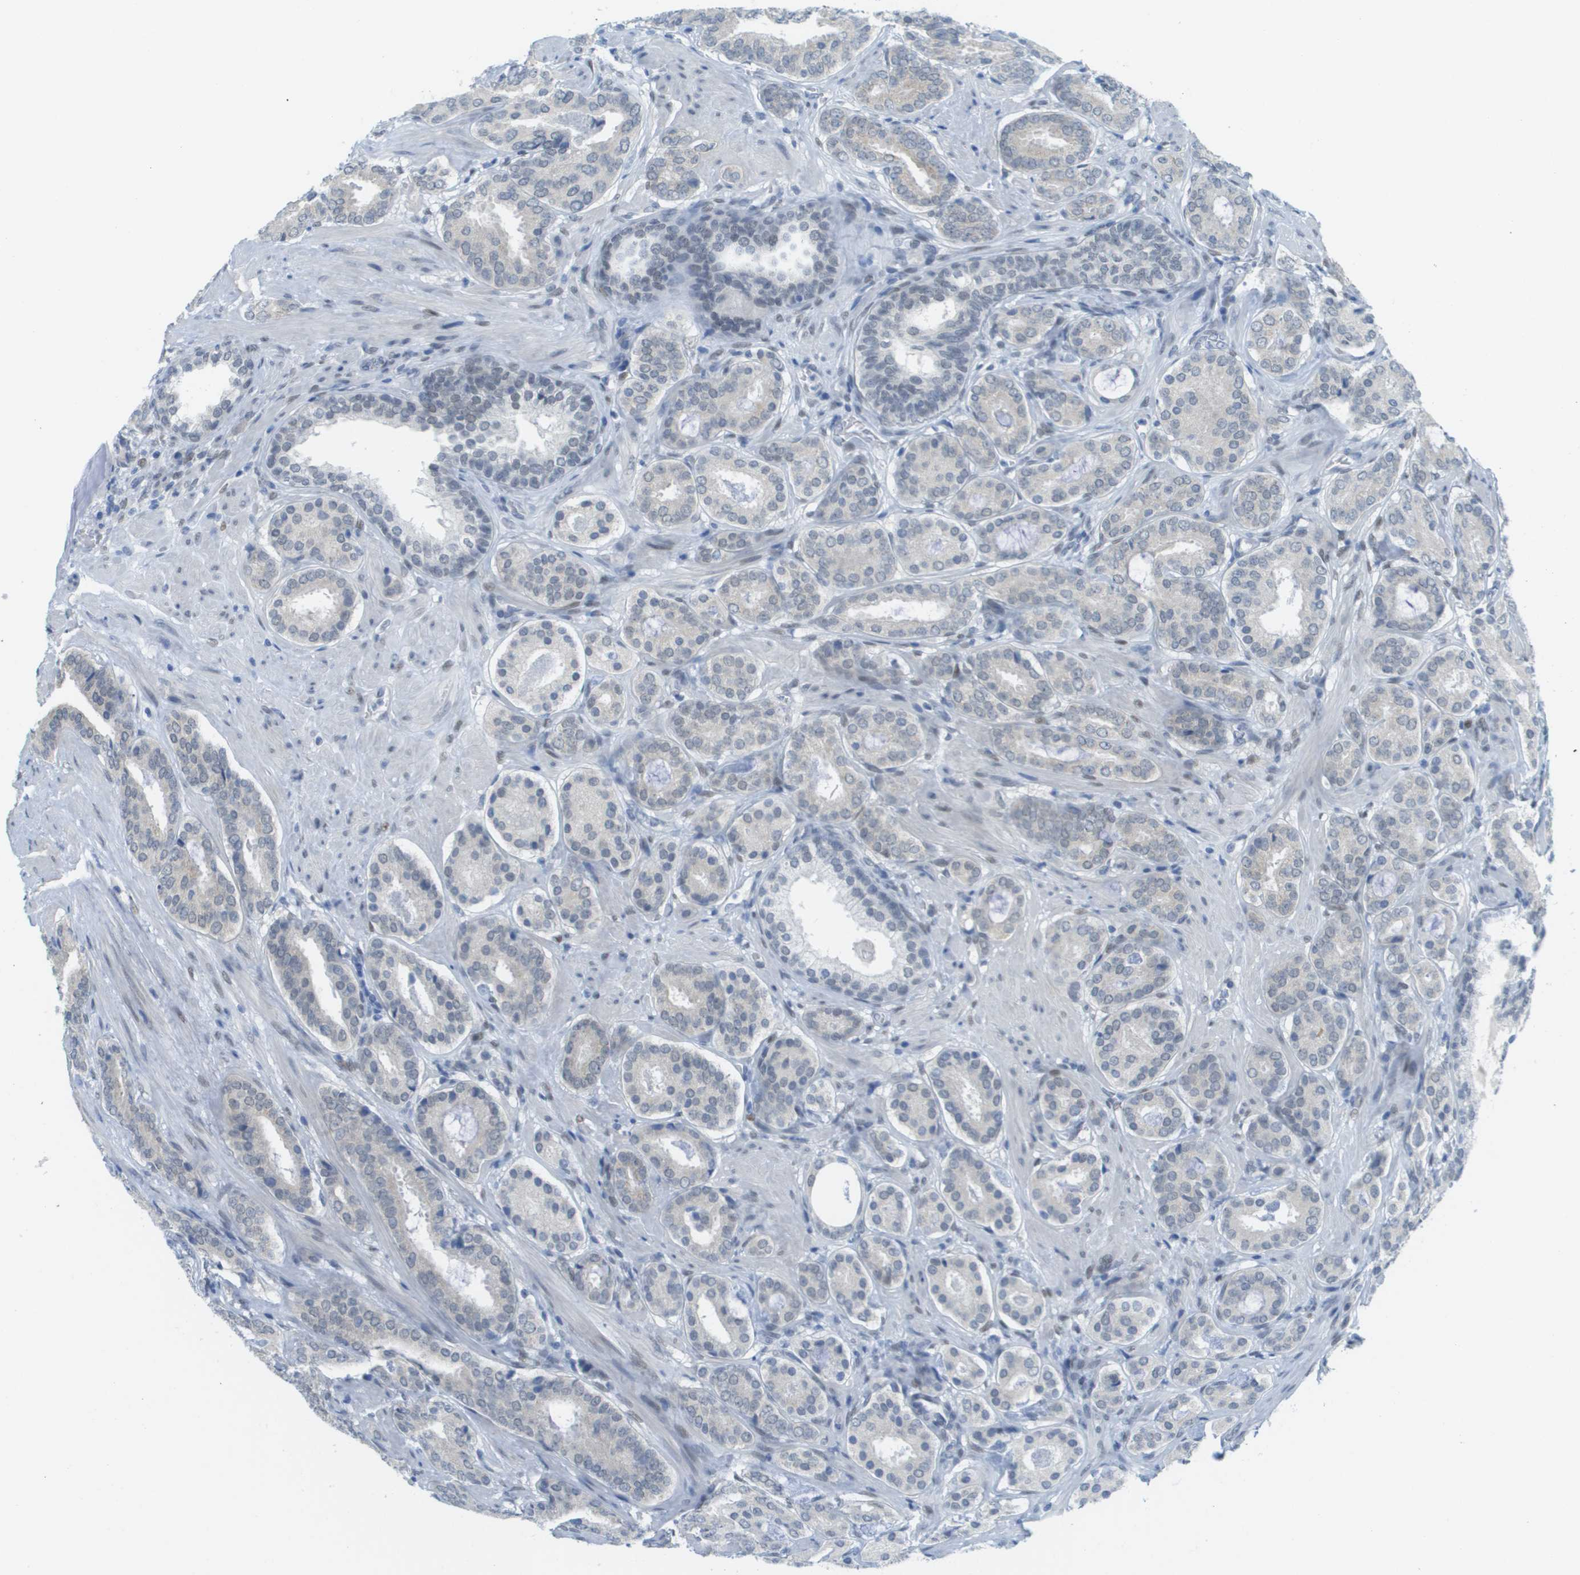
{"staining": {"intensity": "negative", "quantity": "none", "location": "none"}, "tissue": "prostate cancer", "cell_type": "Tumor cells", "image_type": "cancer", "snomed": [{"axis": "morphology", "description": "Adenocarcinoma, Low grade"}, {"axis": "topography", "description": "Prostate"}], "caption": "Human prostate adenocarcinoma (low-grade) stained for a protein using IHC reveals no staining in tumor cells.", "gene": "ARID1B", "patient": {"sex": "male", "age": 69}}